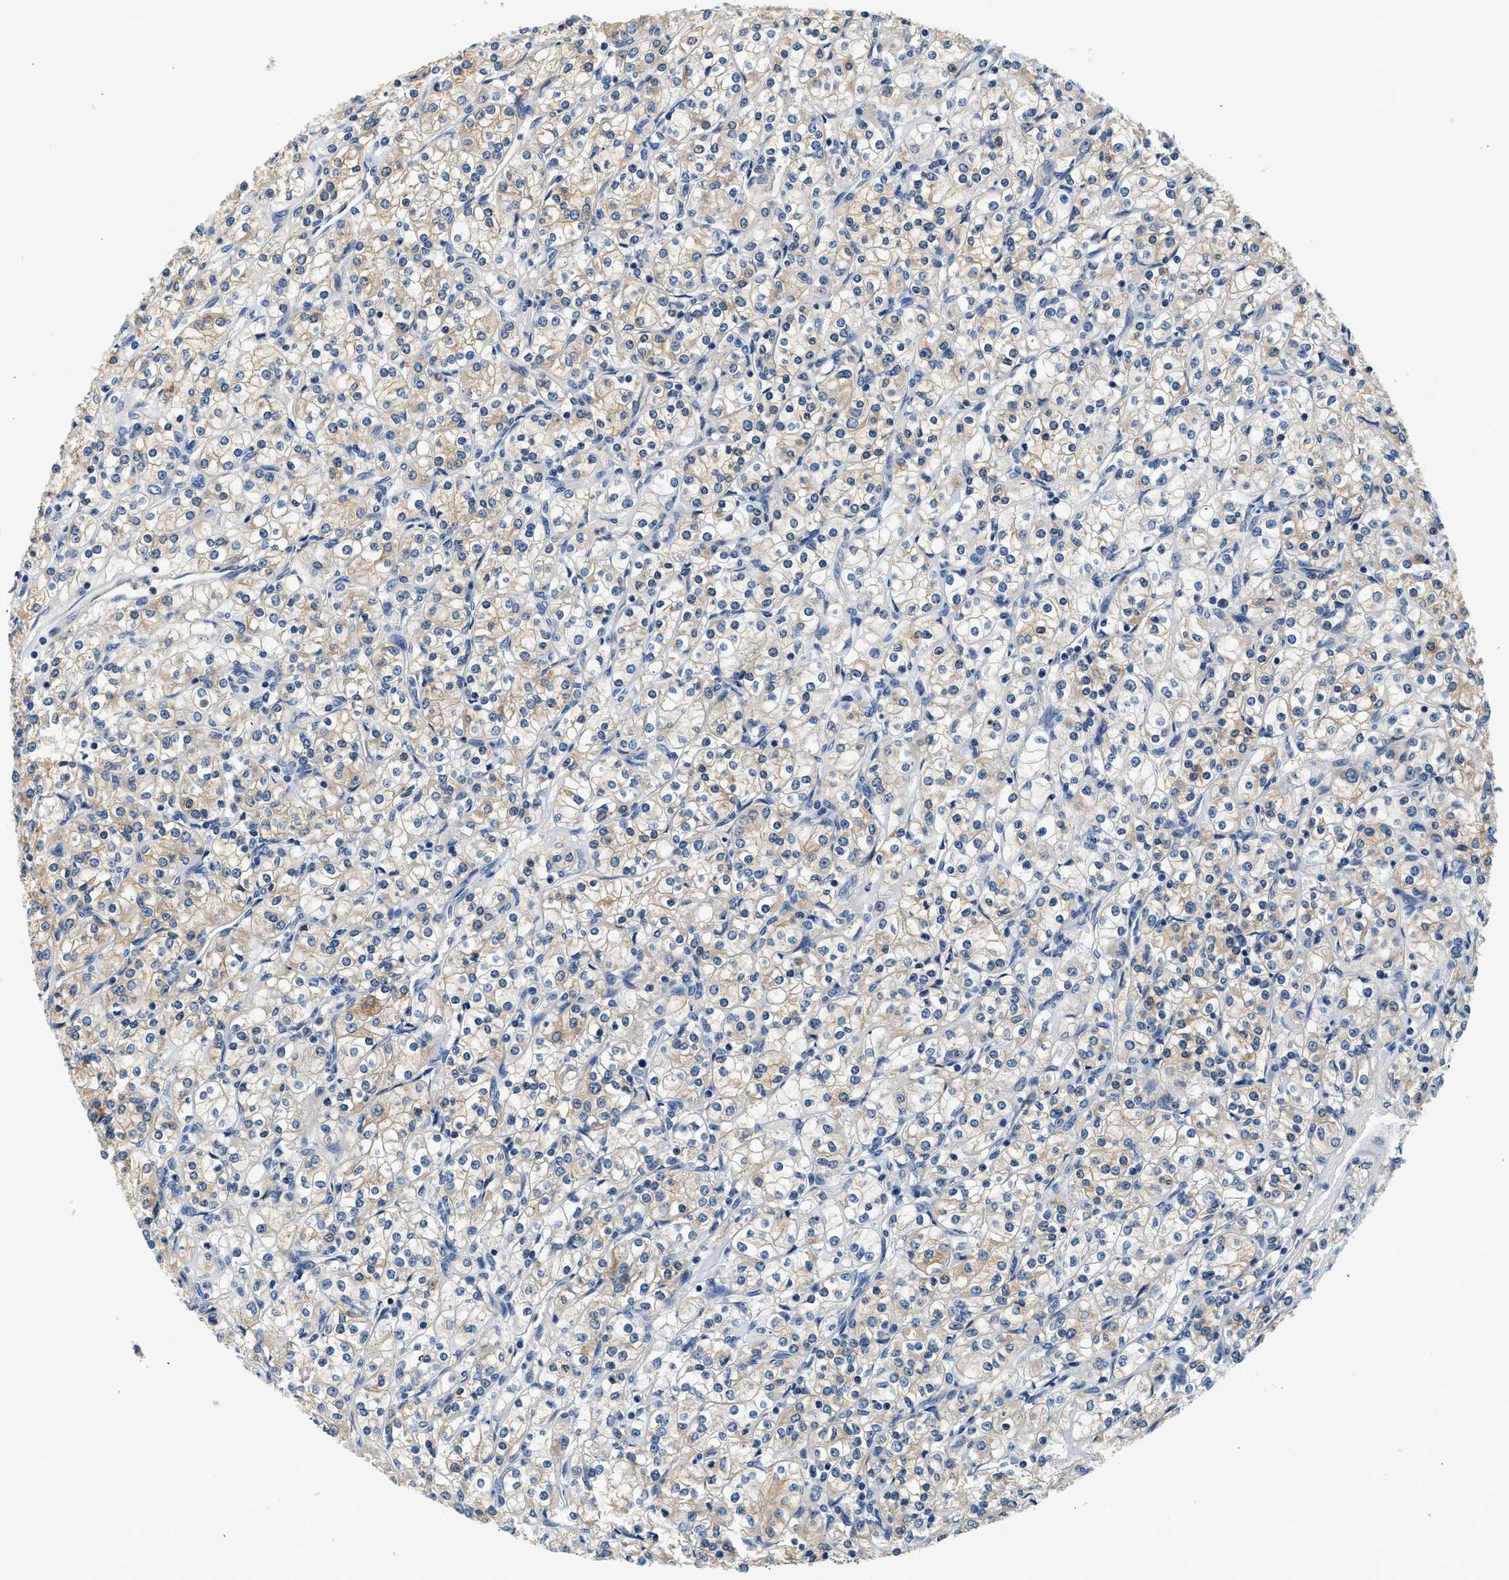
{"staining": {"intensity": "weak", "quantity": "25%-75%", "location": "cytoplasmic/membranous"}, "tissue": "renal cancer", "cell_type": "Tumor cells", "image_type": "cancer", "snomed": [{"axis": "morphology", "description": "Adenocarcinoma, NOS"}, {"axis": "topography", "description": "Kidney"}], "caption": "Immunohistochemical staining of human renal cancer (adenocarcinoma) demonstrates low levels of weak cytoplasmic/membranous protein staining in approximately 25%-75% of tumor cells.", "gene": "SLC35E1", "patient": {"sex": "male", "age": 77}}